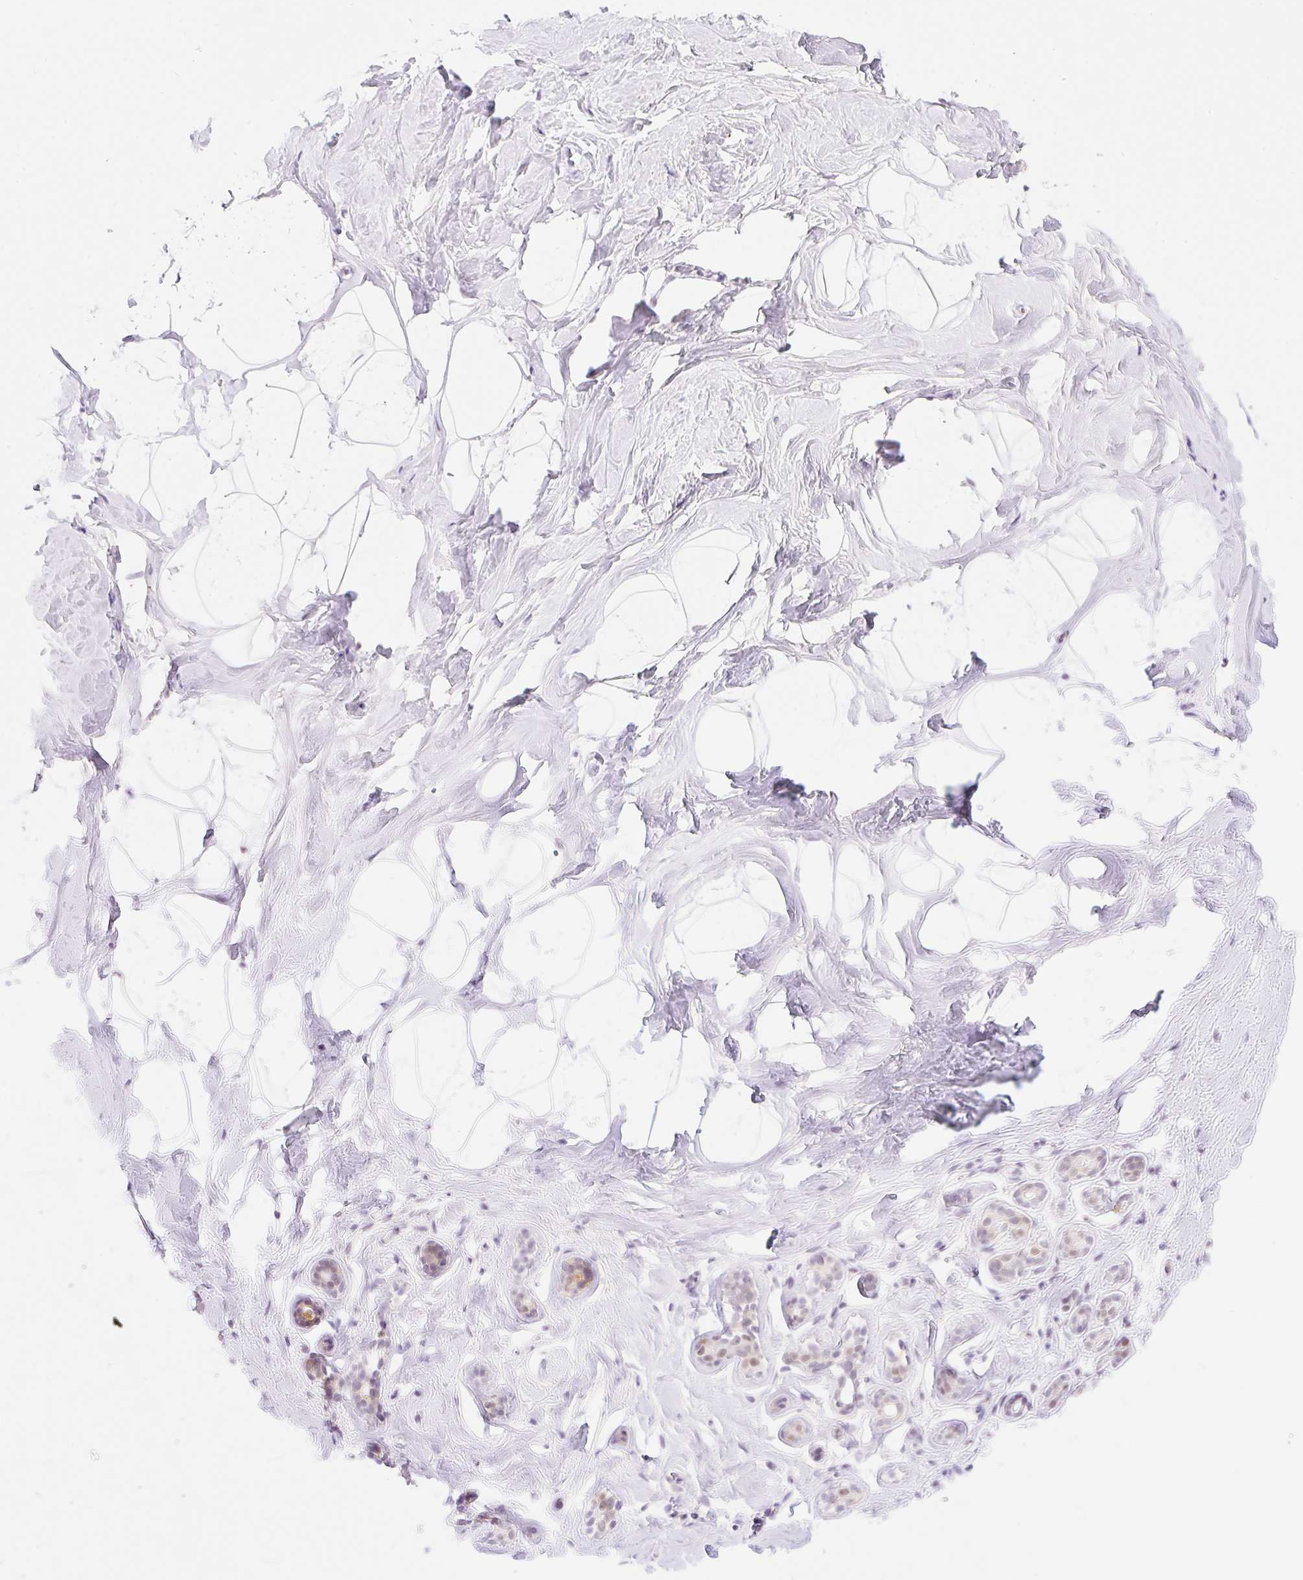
{"staining": {"intensity": "negative", "quantity": "none", "location": "none"}, "tissue": "breast", "cell_type": "Adipocytes", "image_type": "normal", "snomed": [{"axis": "morphology", "description": "Normal tissue, NOS"}, {"axis": "topography", "description": "Breast"}], "caption": "An image of human breast is negative for staining in adipocytes. (DAB (3,3'-diaminobenzidine) IHC, high magnification).", "gene": "PALM3", "patient": {"sex": "female", "age": 32}}